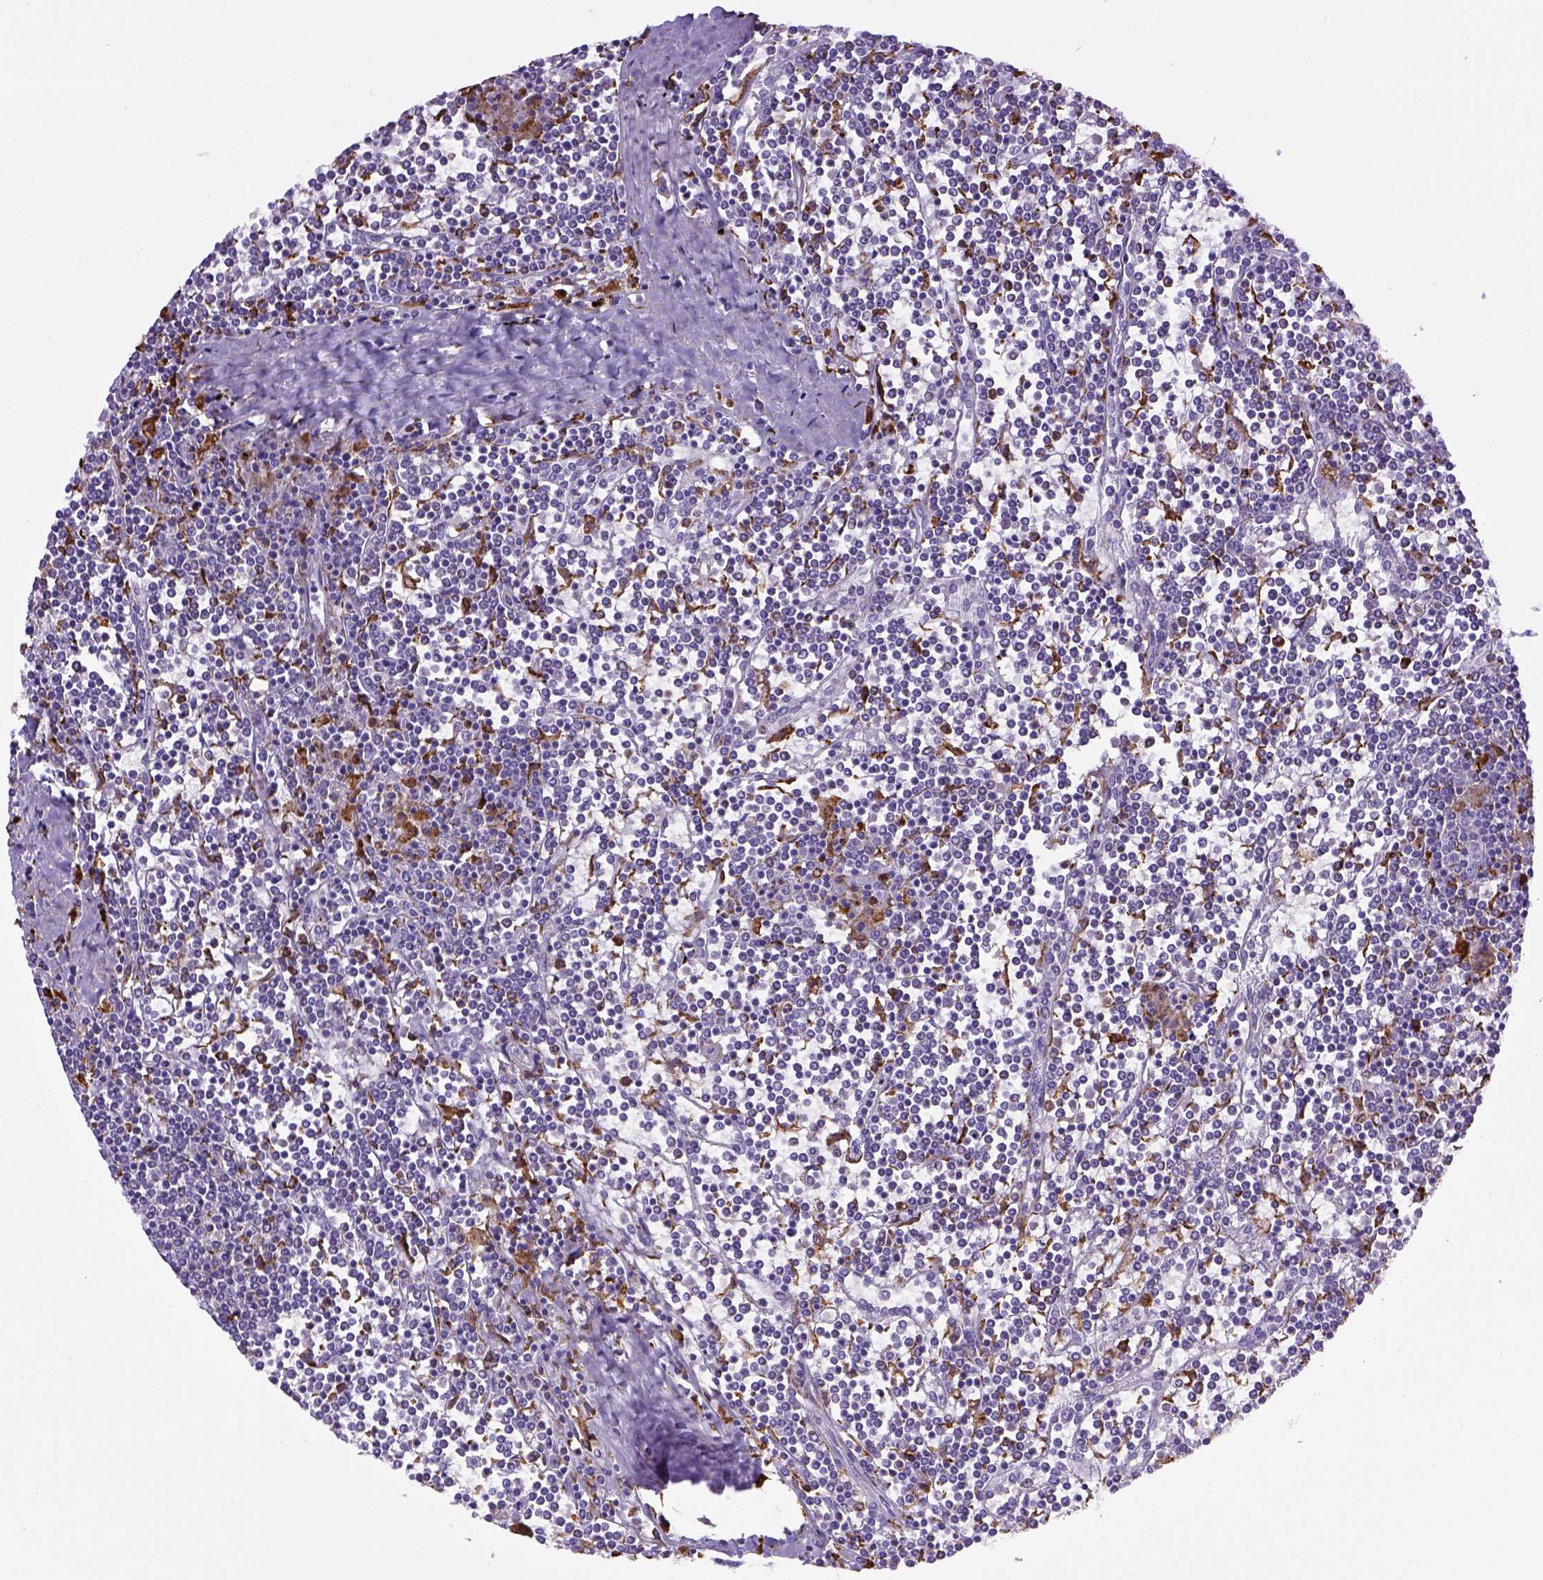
{"staining": {"intensity": "negative", "quantity": "none", "location": "none"}, "tissue": "lymphoma", "cell_type": "Tumor cells", "image_type": "cancer", "snomed": [{"axis": "morphology", "description": "Malignant lymphoma, non-Hodgkin's type, Low grade"}, {"axis": "topography", "description": "Spleen"}], "caption": "IHC micrograph of neoplastic tissue: malignant lymphoma, non-Hodgkin's type (low-grade) stained with DAB displays no significant protein staining in tumor cells. Brightfield microscopy of immunohistochemistry stained with DAB (brown) and hematoxylin (blue), captured at high magnification.", "gene": "CD68", "patient": {"sex": "female", "age": 19}}